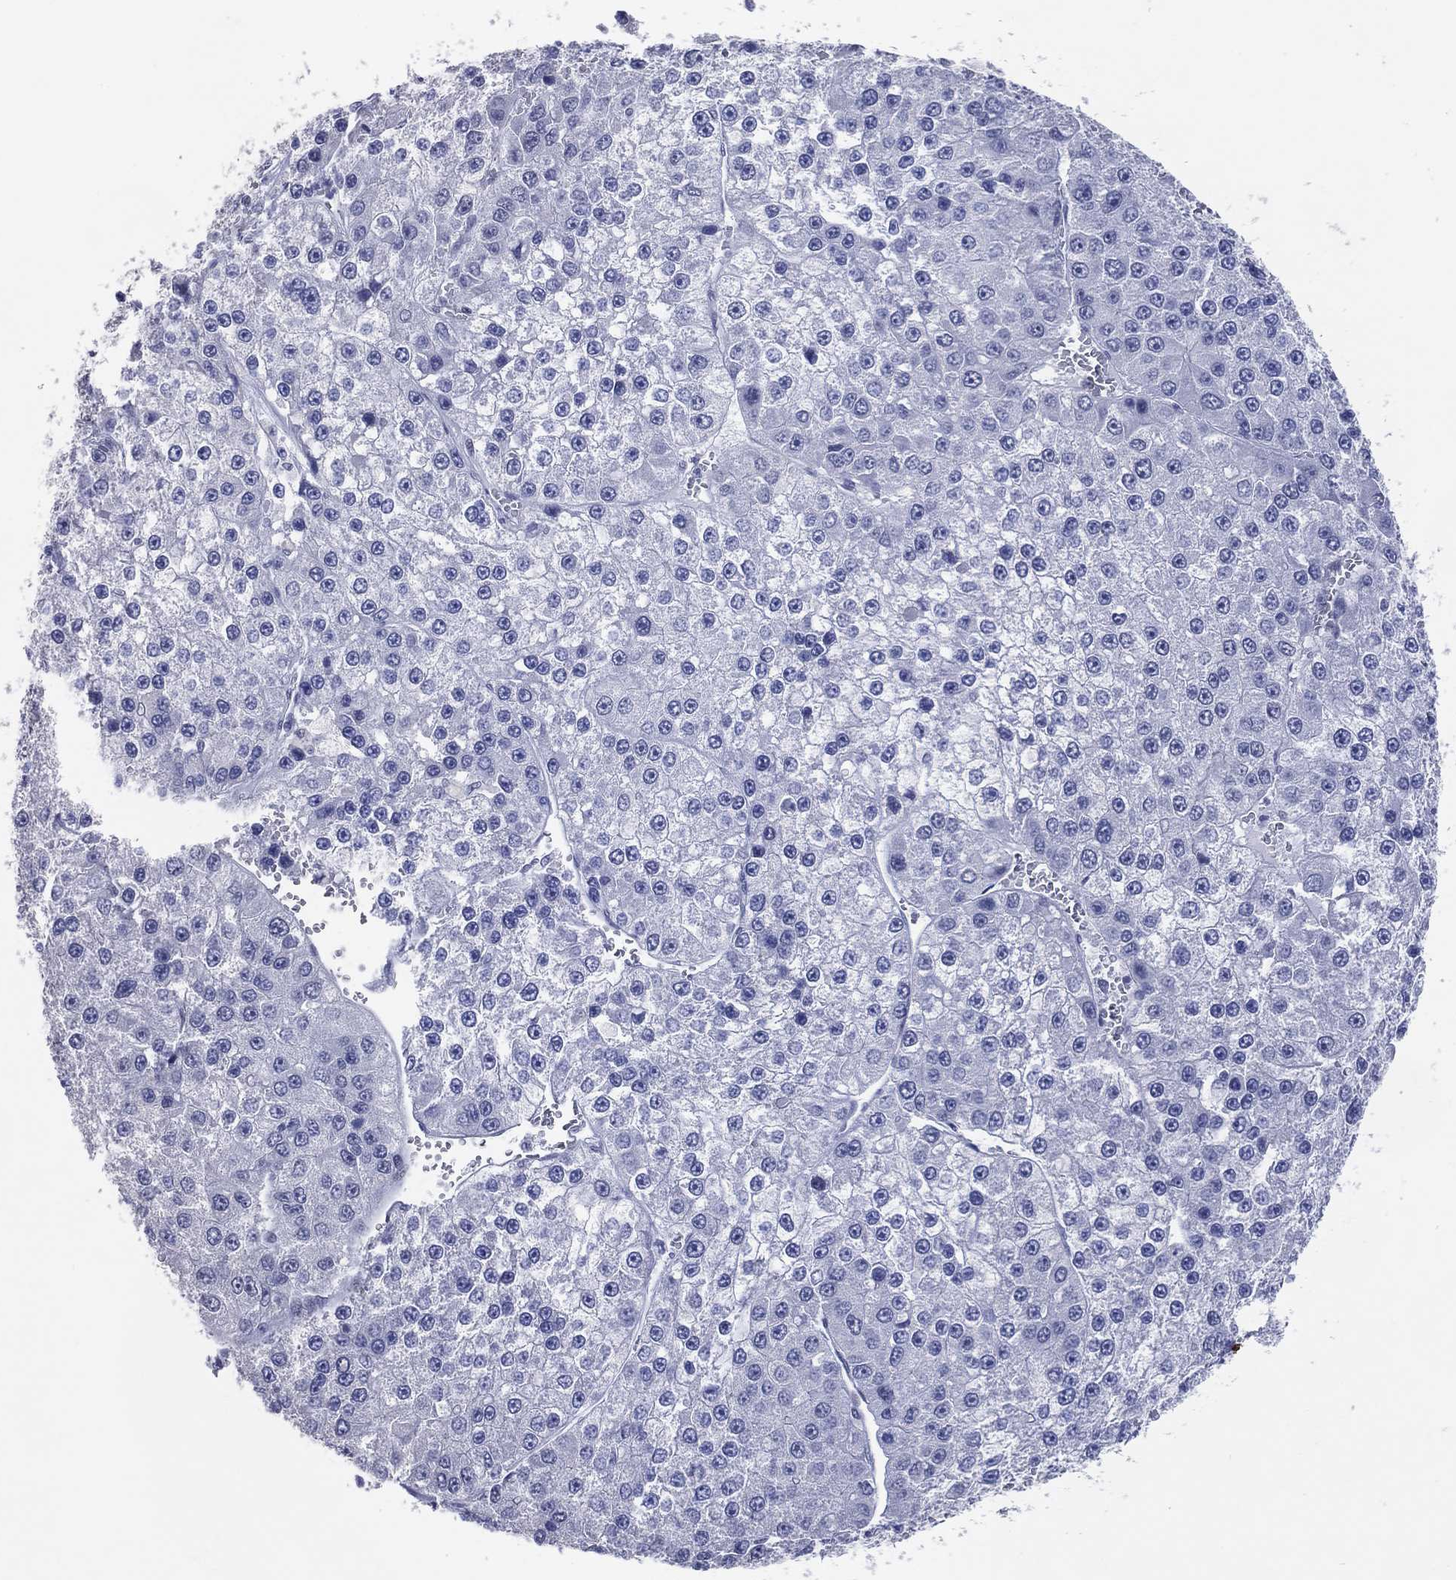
{"staining": {"intensity": "negative", "quantity": "none", "location": "none"}, "tissue": "liver cancer", "cell_type": "Tumor cells", "image_type": "cancer", "snomed": [{"axis": "morphology", "description": "Carcinoma, Hepatocellular, NOS"}, {"axis": "topography", "description": "Liver"}], "caption": "This is a histopathology image of immunohistochemistry staining of liver cancer, which shows no staining in tumor cells. (IHC, brightfield microscopy, high magnification).", "gene": "CFAP58", "patient": {"sex": "female", "age": 73}}